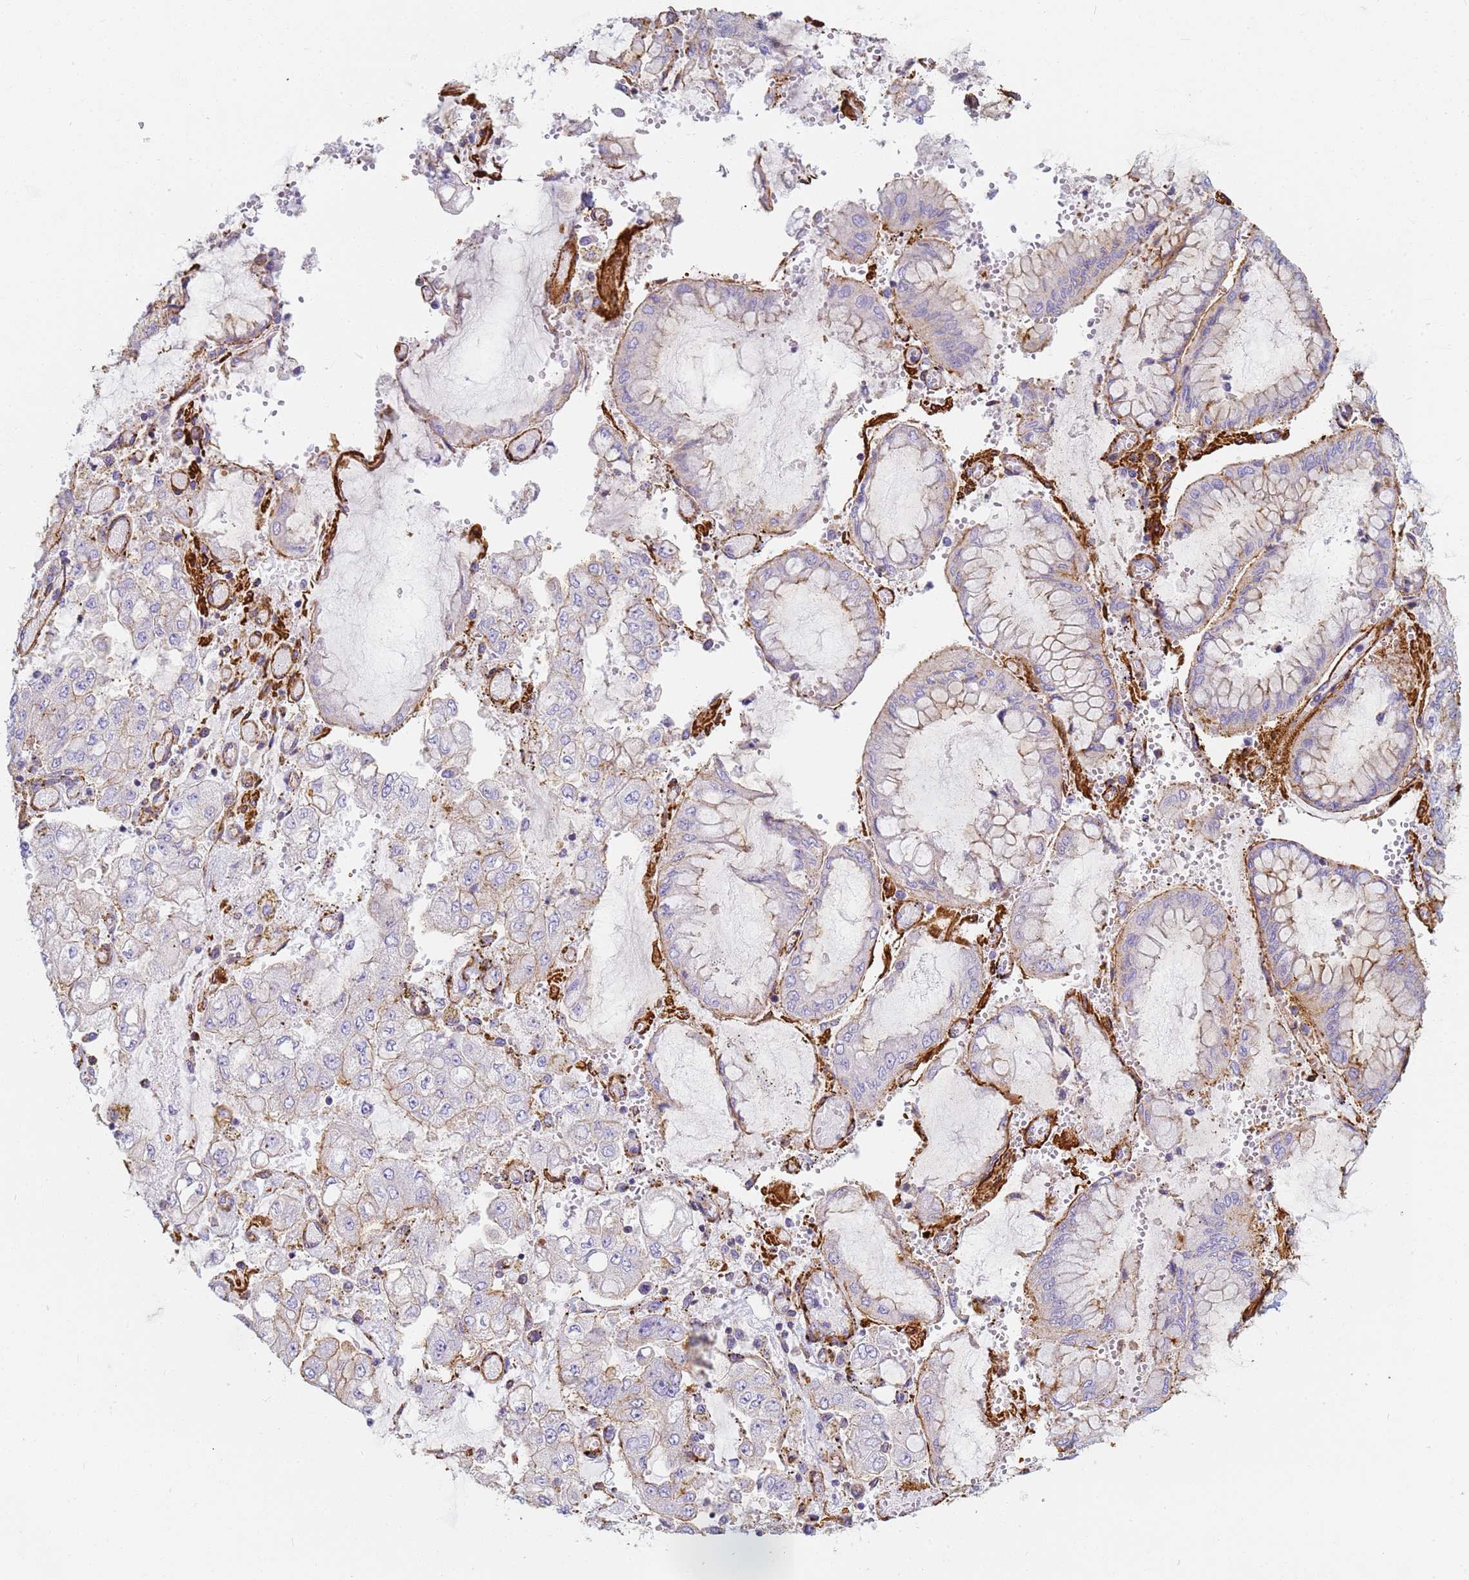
{"staining": {"intensity": "weak", "quantity": "25%-75%", "location": "cytoplasmic/membranous"}, "tissue": "stomach cancer", "cell_type": "Tumor cells", "image_type": "cancer", "snomed": [{"axis": "morphology", "description": "Adenocarcinoma, NOS"}, {"axis": "topography", "description": "Stomach"}], "caption": "Weak cytoplasmic/membranous protein staining is seen in approximately 25%-75% of tumor cells in adenocarcinoma (stomach).", "gene": "TPM1", "patient": {"sex": "male", "age": 76}}